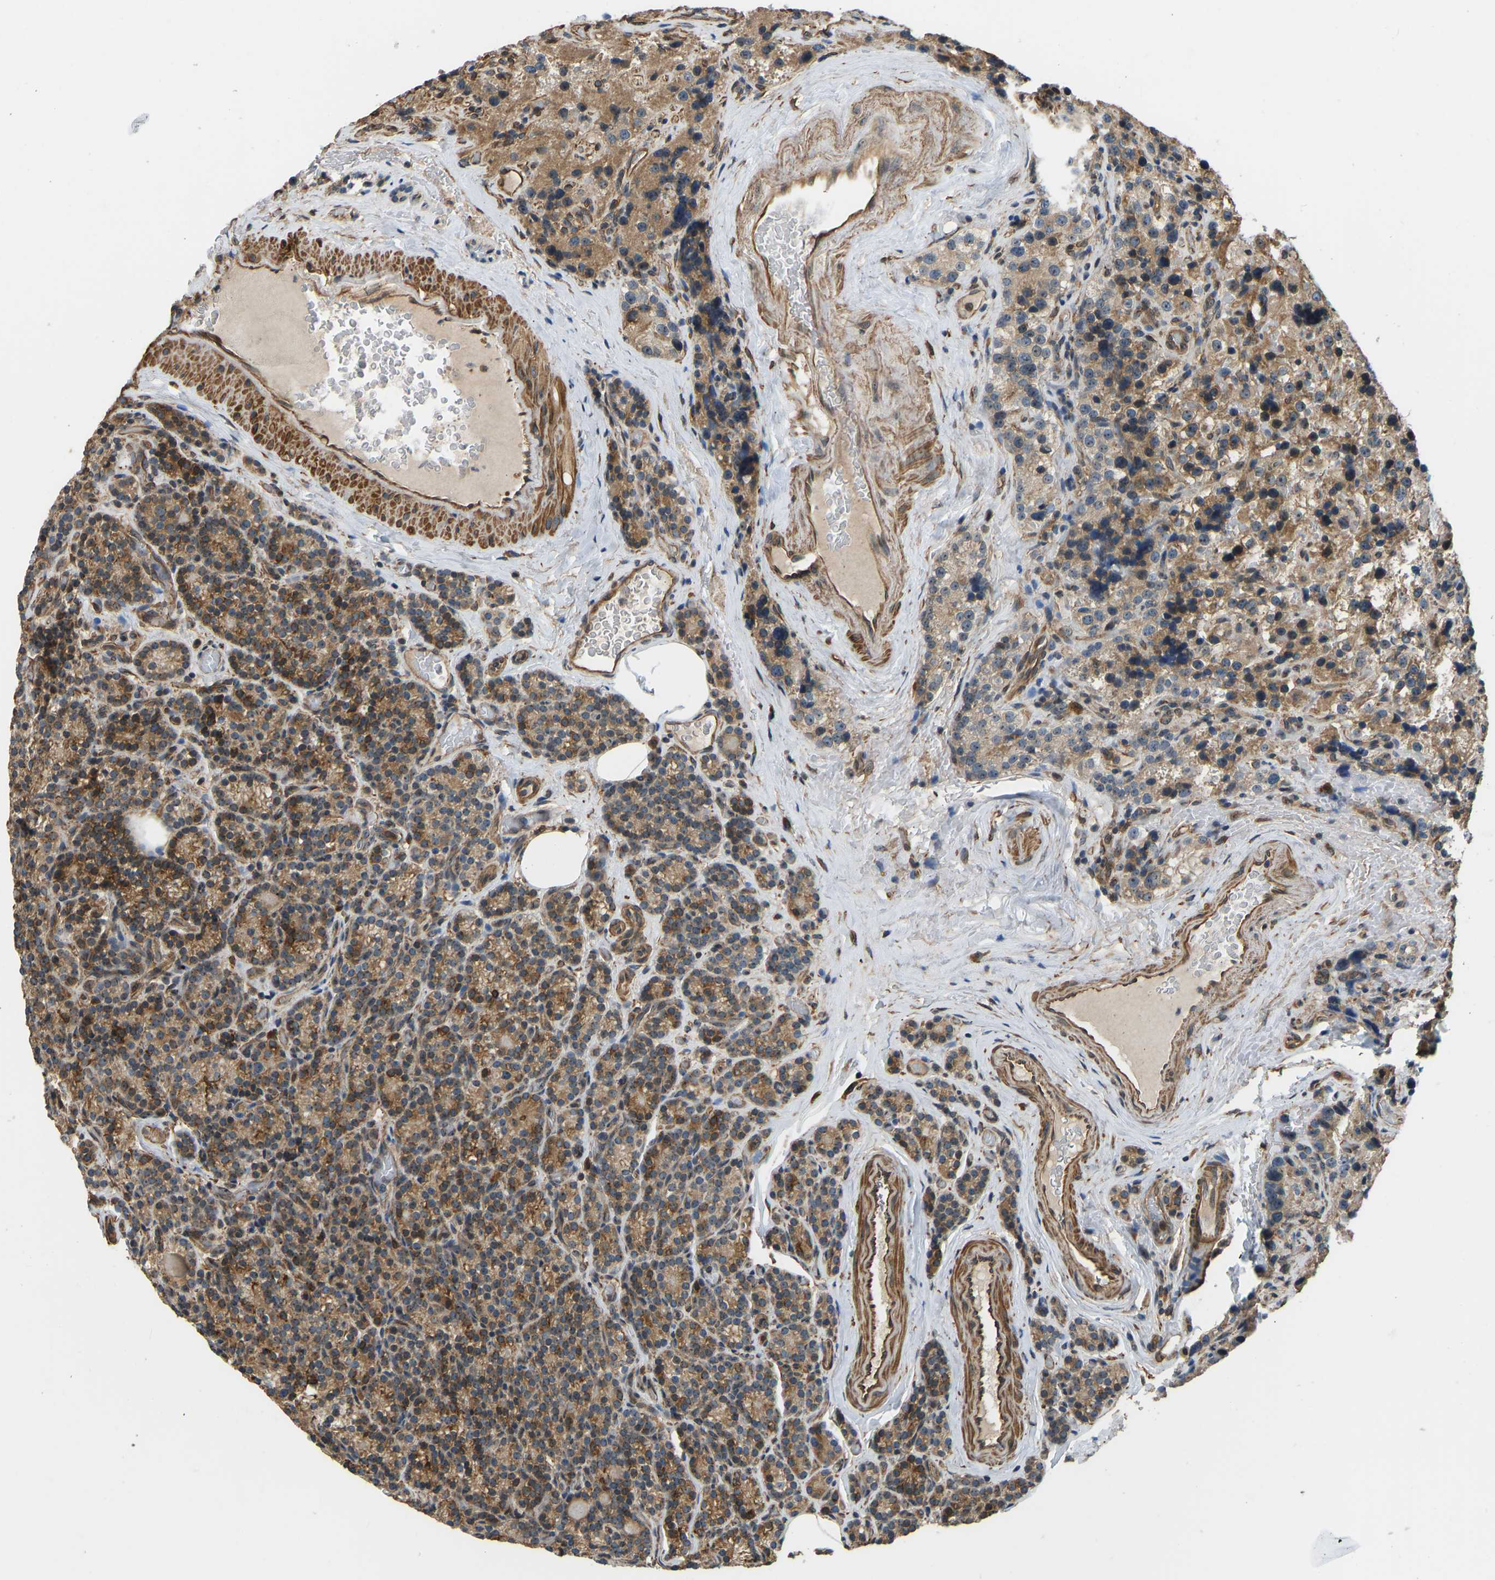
{"staining": {"intensity": "moderate", "quantity": "25%-75%", "location": "cytoplasmic/membranous,nuclear"}, "tissue": "parathyroid gland", "cell_type": "Glandular cells", "image_type": "normal", "snomed": [{"axis": "morphology", "description": "Normal tissue, NOS"}, {"axis": "morphology", "description": "Adenoma, NOS"}, {"axis": "topography", "description": "Parathyroid gland"}], "caption": "The immunohistochemical stain highlights moderate cytoplasmic/membranous,nuclear expression in glandular cells of benign parathyroid gland. The staining was performed using DAB (3,3'-diaminobenzidine) to visualize the protein expression in brown, while the nuclei were stained in blue with hematoxylin (Magnification: 20x).", "gene": "OS9", "patient": {"sex": "female", "age": 51}}